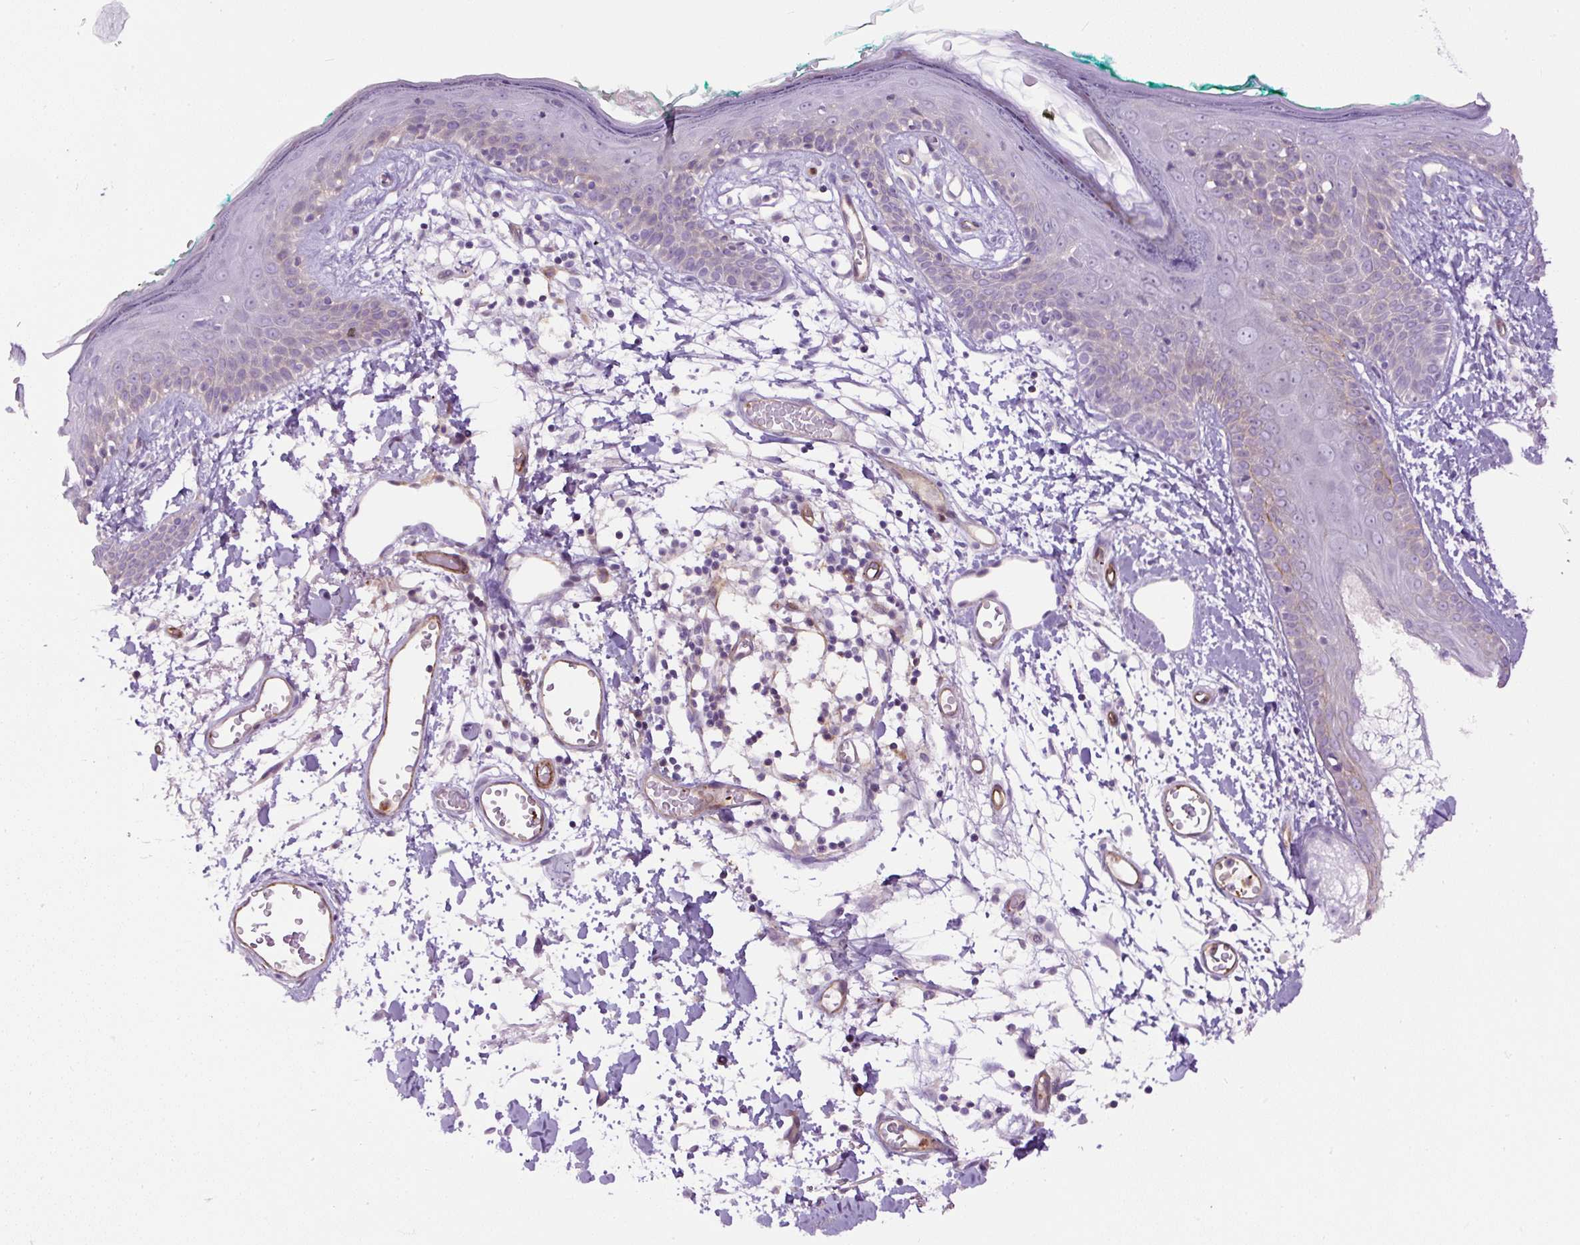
{"staining": {"intensity": "negative", "quantity": "none", "location": "none"}, "tissue": "skin", "cell_type": "Fibroblasts", "image_type": "normal", "snomed": [{"axis": "morphology", "description": "Normal tissue, NOS"}, {"axis": "topography", "description": "Skin"}], "caption": "A high-resolution photomicrograph shows immunohistochemistry staining of benign skin, which demonstrates no significant expression in fibroblasts.", "gene": "B3GALT5", "patient": {"sex": "male", "age": 79}}